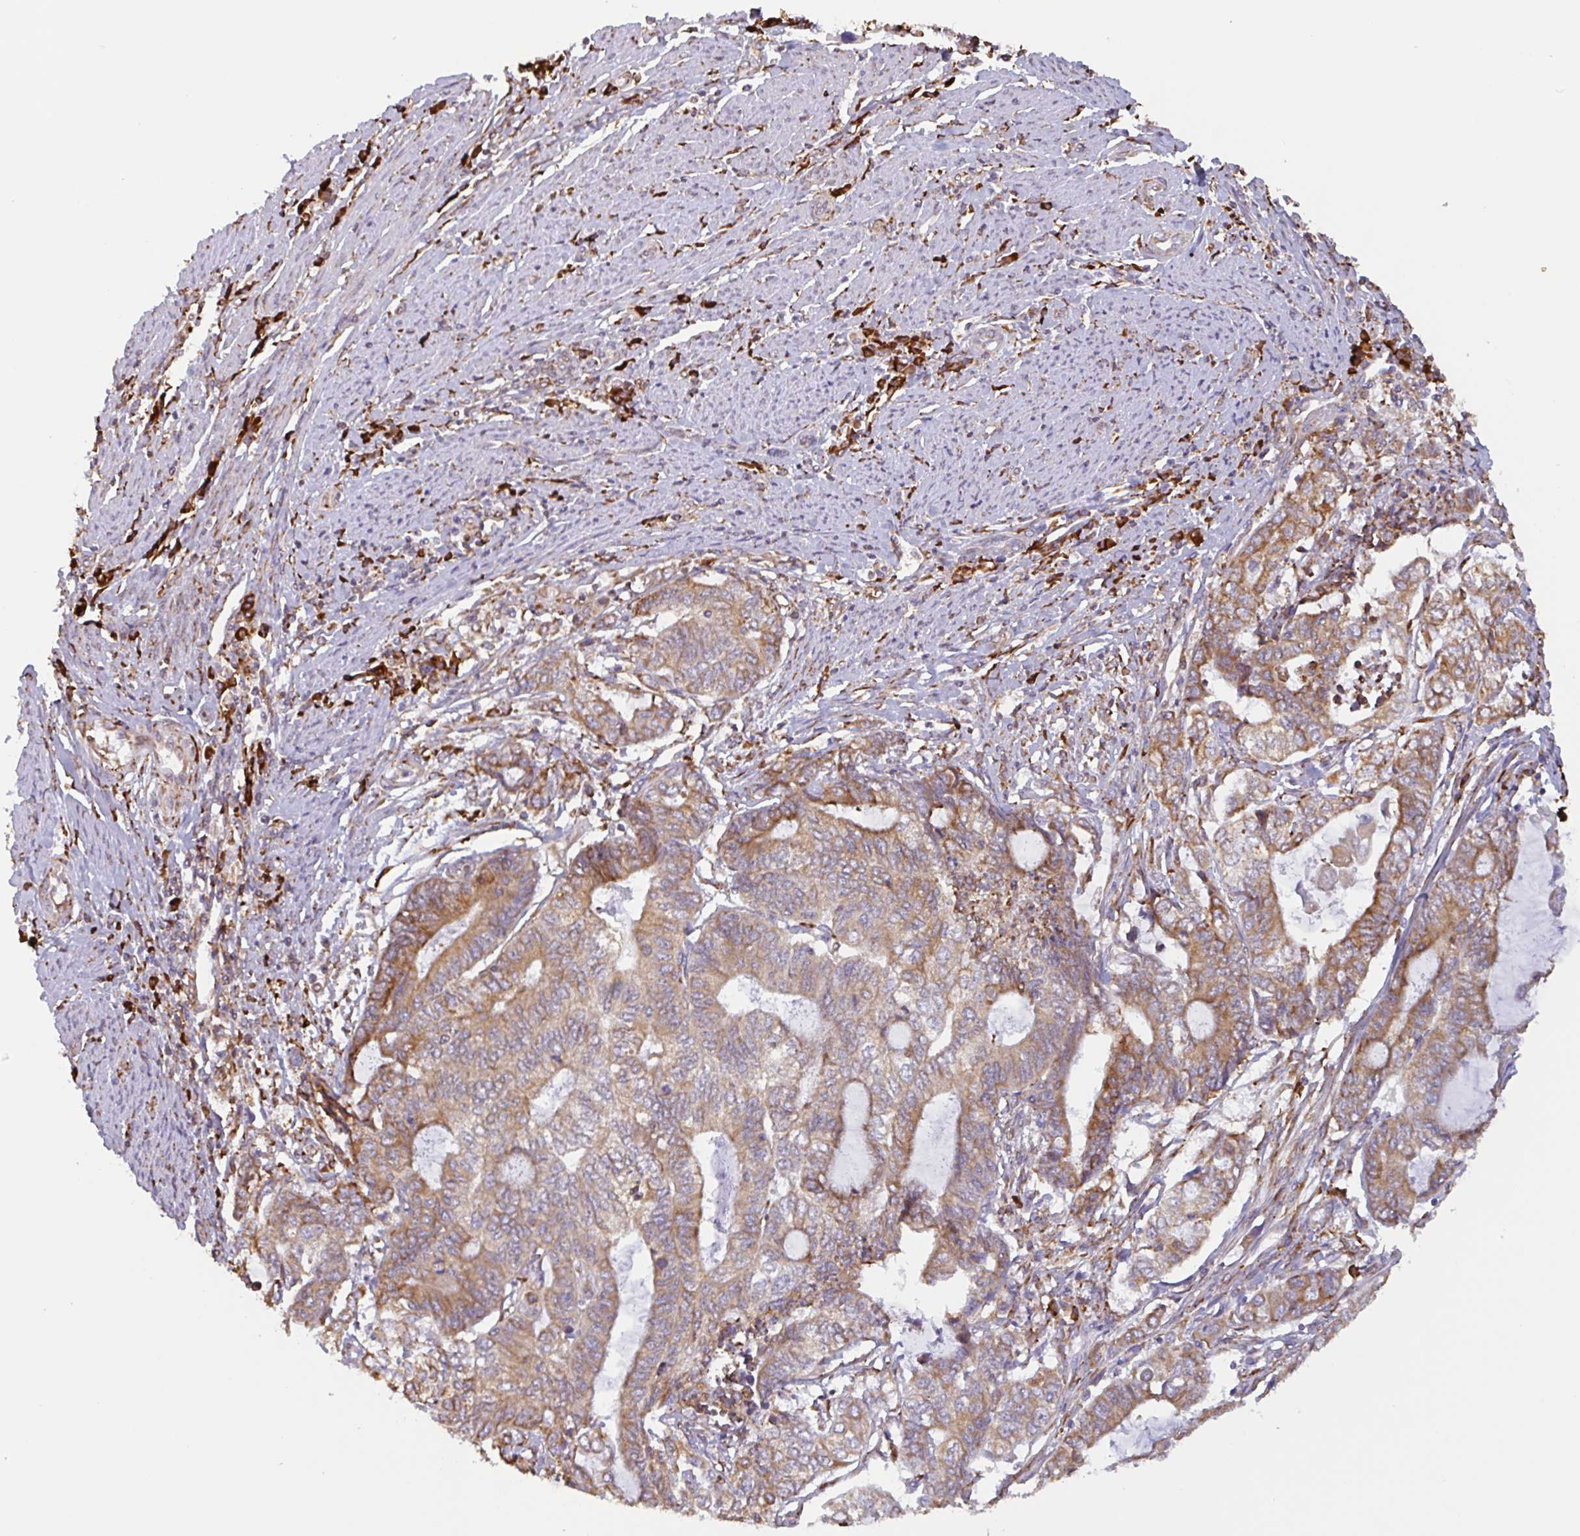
{"staining": {"intensity": "moderate", "quantity": ">75%", "location": "cytoplasmic/membranous"}, "tissue": "endometrial cancer", "cell_type": "Tumor cells", "image_type": "cancer", "snomed": [{"axis": "morphology", "description": "Adenocarcinoma, NOS"}, {"axis": "topography", "description": "Uterus"}, {"axis": "topography", "description": "Endometrium"}], "caption": "Adenocarcinoma (endometrial) tissue demonstrates moderate cytoplasmic/membranous expression in about >75% of tumor cells, visualized by immunohistochemistry.", "gene": "DOK4", "patient": {"sex": "female", "age": 70}}